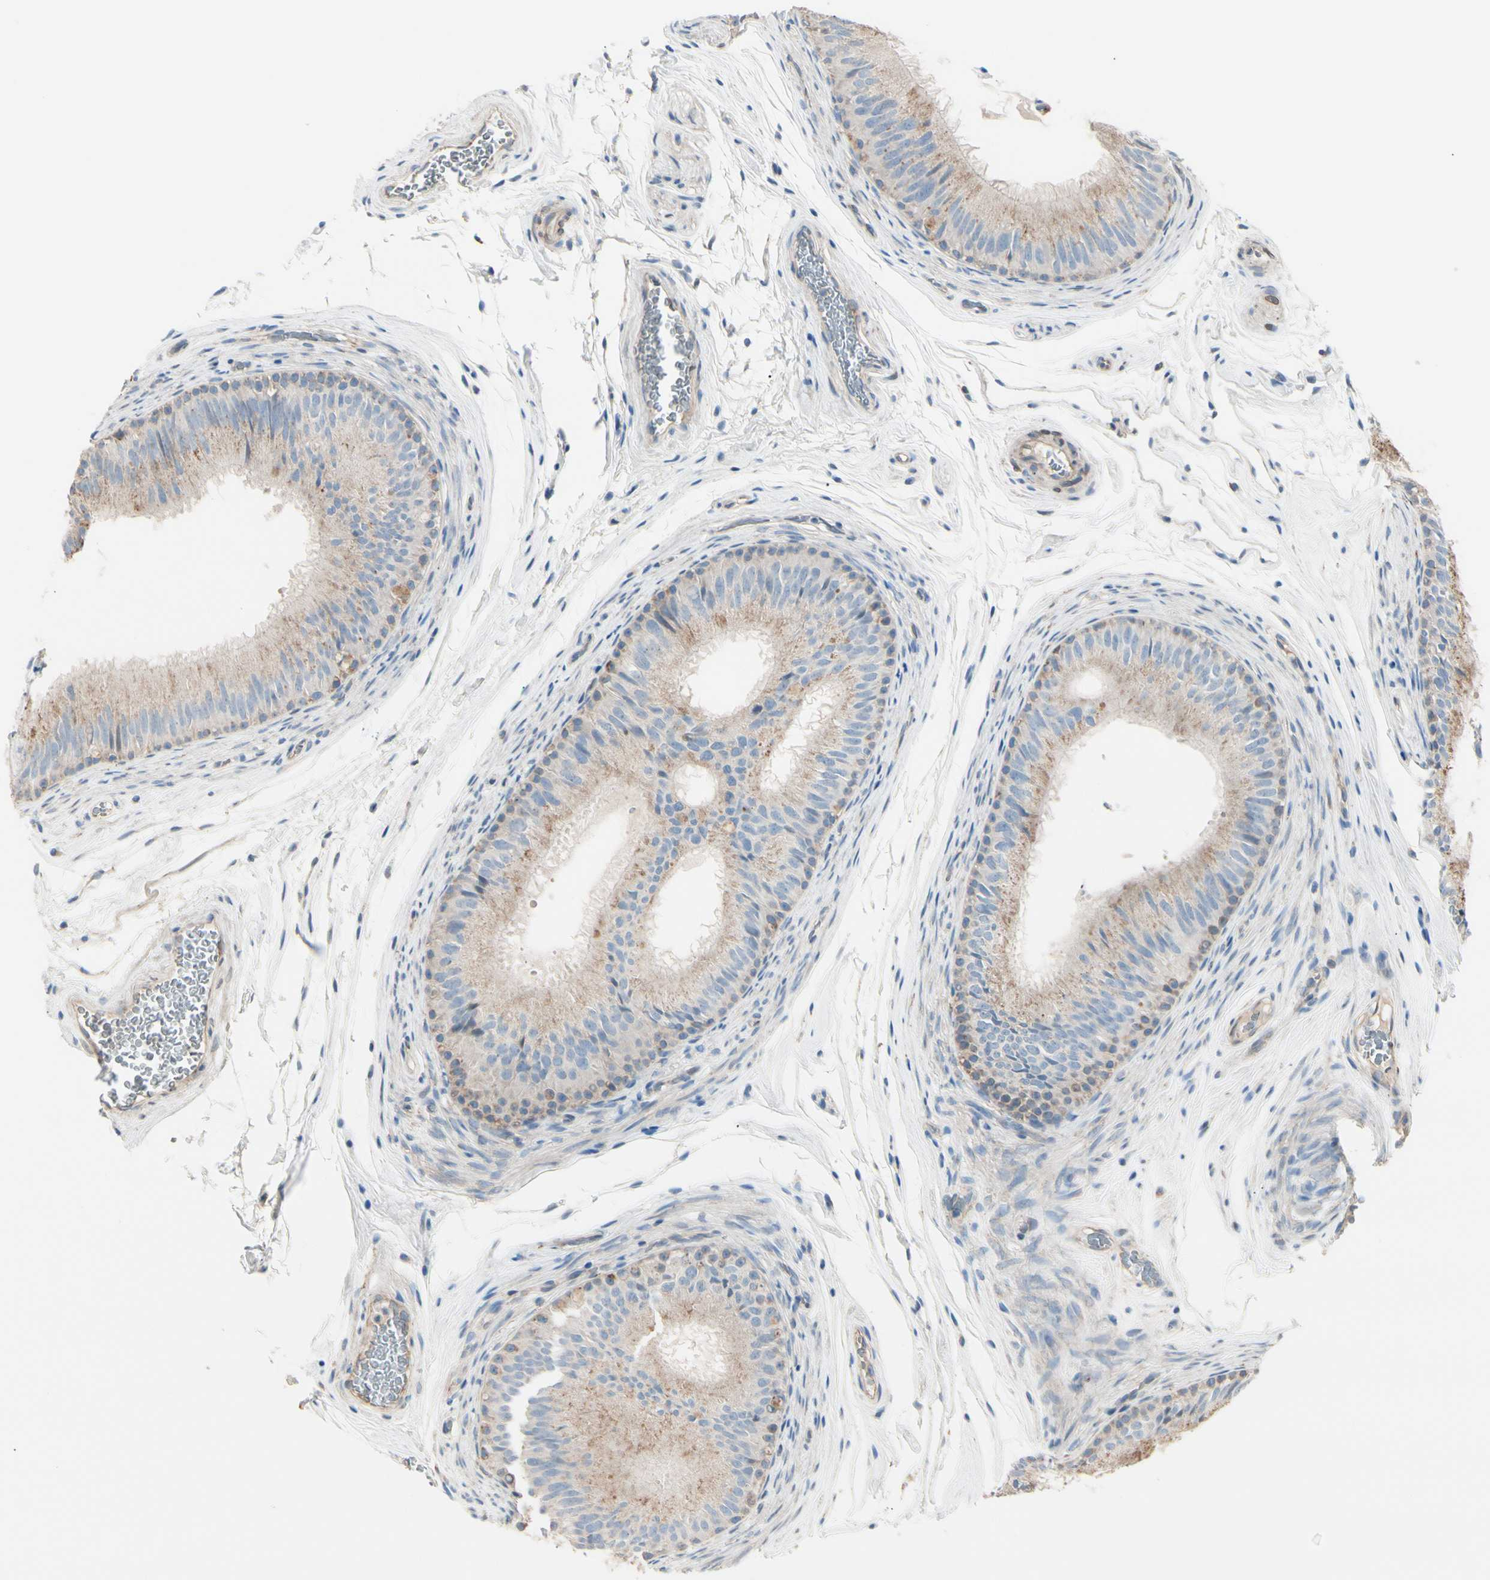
{"staining": {"intensity": "weak", "quantity": ">75%", "location": "cytoplasmic/membranous"}, "tissue": "epididymis", "cell_type": "Glandular cells", "image_type": "normal", "snomed": [{"axis": "morphology", "description": "Normal tissue, NOS"}, {"axis": "topography", "description": "Epididymis"}], "caption": "Epididymis stained with IHC shows weak cytoplasmic/membranous positivity in about >75% of glandular cells.", "gene": "EPHA3", "patient": {"sex": "male", "age": 36}}